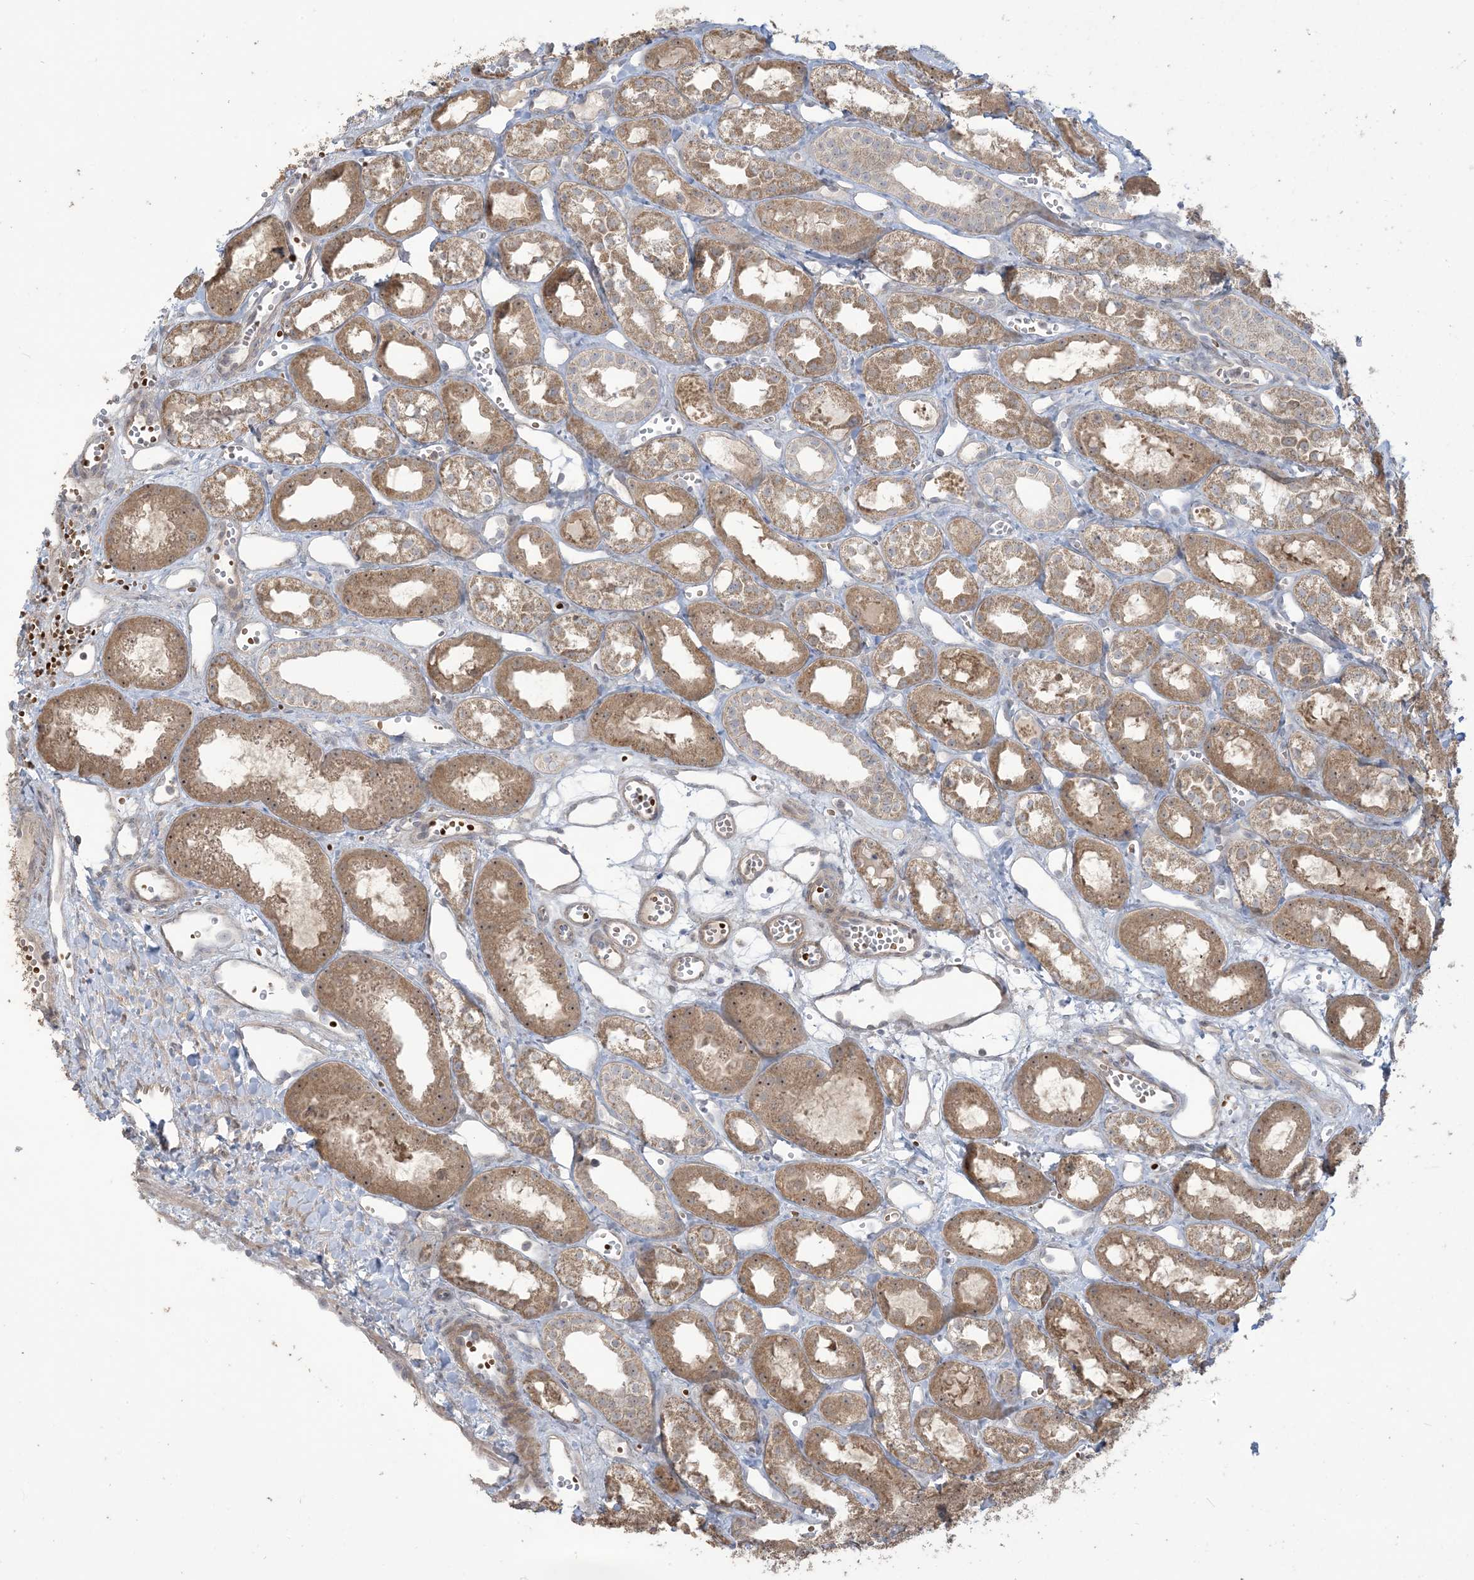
{"staining": {"intensity": "weak", "quantity": "25%-75%", "location": "cytoplasmic/membranous"}, "tissue": "kidney", "cell_type": "Cells in glomeruli", "image_type": "normal", "snomed": [{"axis": "morphology", "description": "Normal tissue, NOS"}, {"axis": "topography", "description": "Kidney"}], "caption": "This histopathology image demonstrates immunohistochemistry staining of benign human kidney, with low weak cytoplasmic/membranous positivity in approximately 25%-75% of cells in glomeruli.", "gene": "KLHL18", "patient": {"sex": "male", "age": 16}}